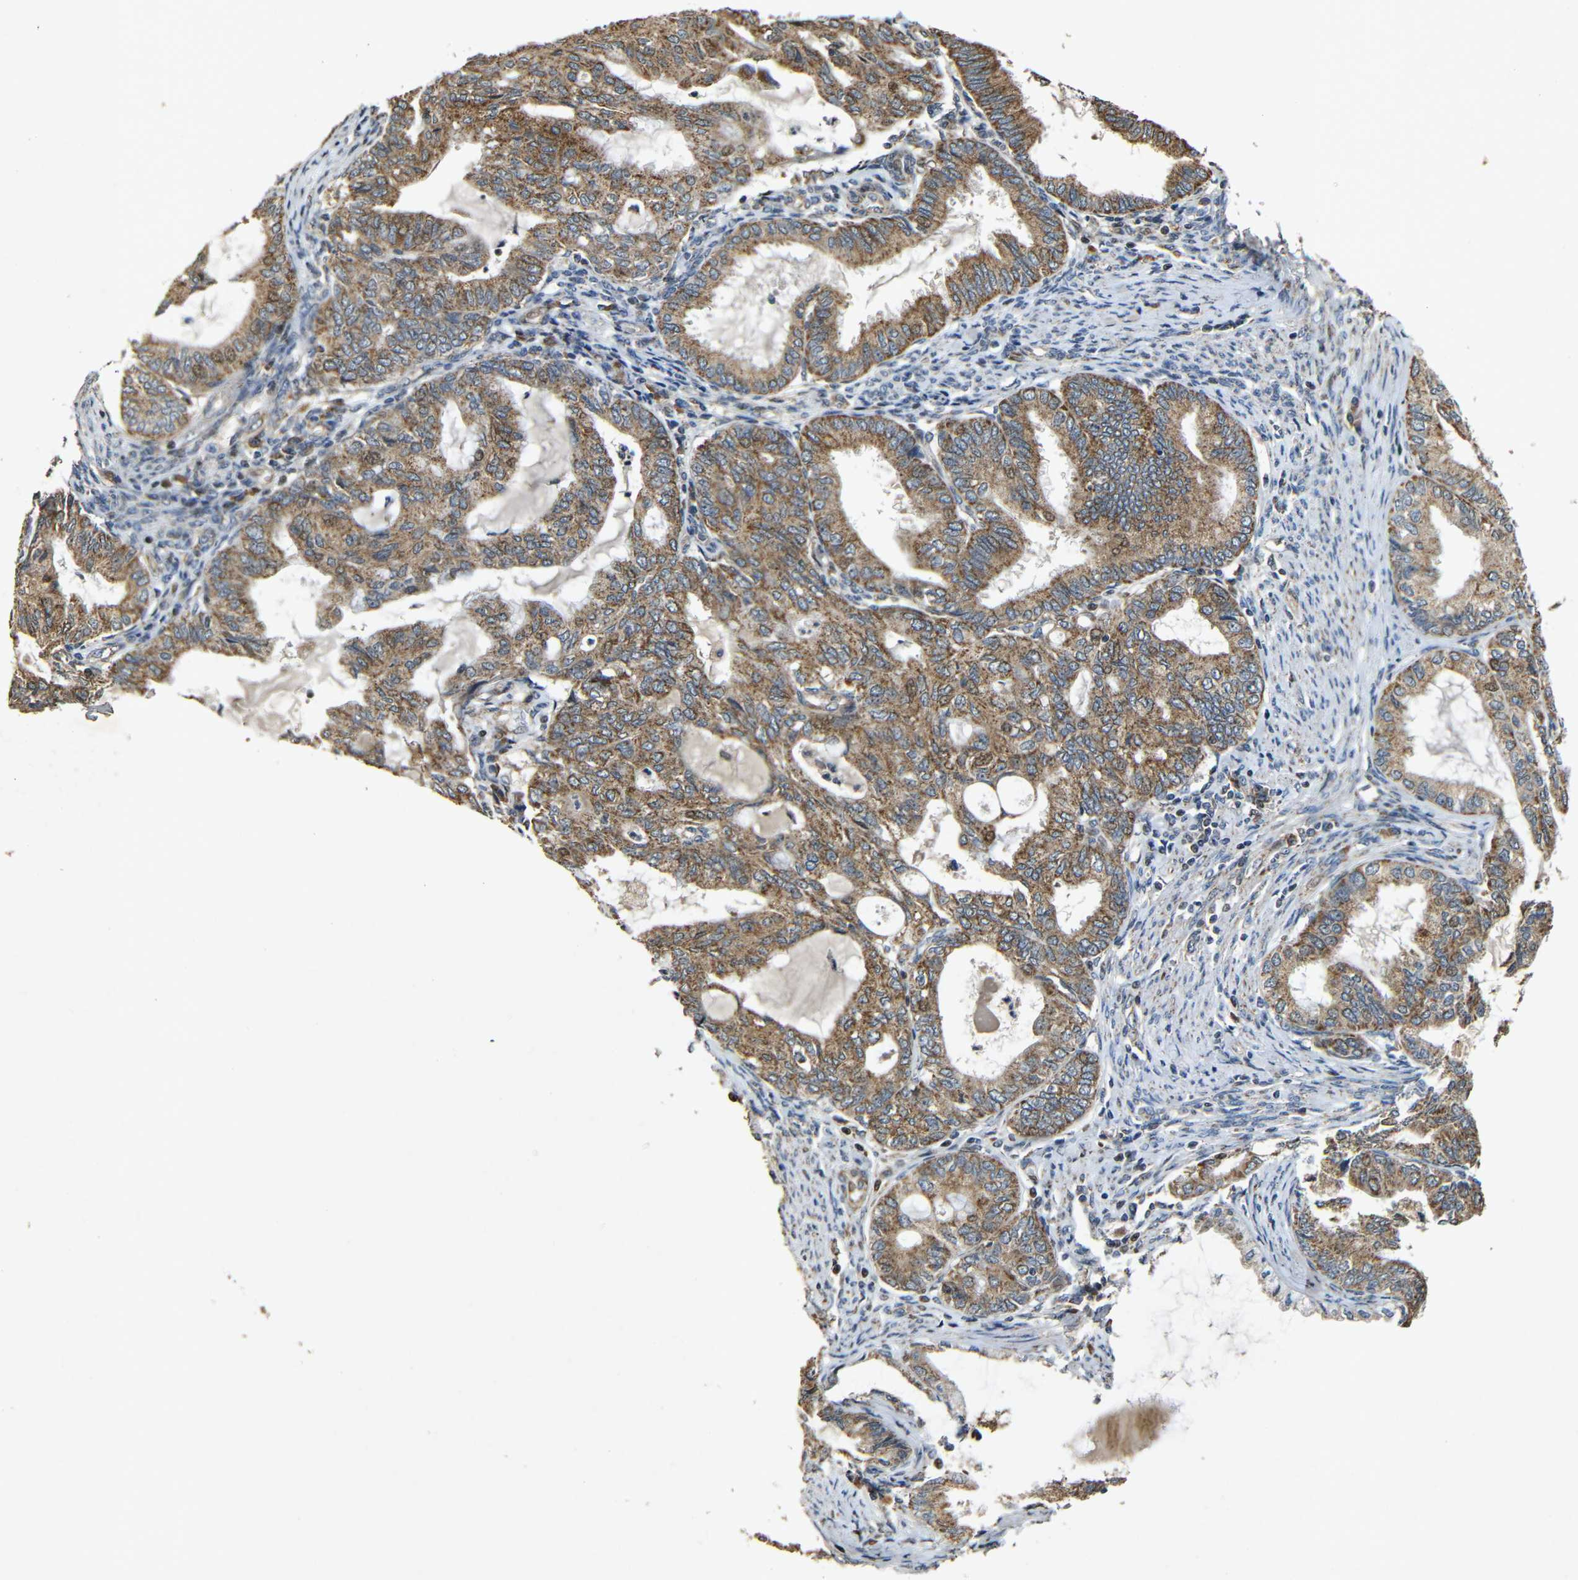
{"staining": {"intensity": "strong", "quantity": ">75%", "location": "cytoplasmic/membranous"}, "tissue": "endometrial cancer", "cell_type": "Tumor cells", "image_type": "cancer", "snomed": [{"axis": "morphology", "description": "Adenocarcinoma, NOS"}, {"axis": "topography", "description": "Endometrium"}], "caption": "High-power microscopy captured an immunohistochemistry image of endometrial adenocarcinoma, revealing strong cytoplasmic/membranous positivity in approximately >75% of tumor cells. (Brightfield microscopy of DAB IHC at high magnification).", "gene": "KAZALD1", "patient": {"sex": "female", "age": 86}}